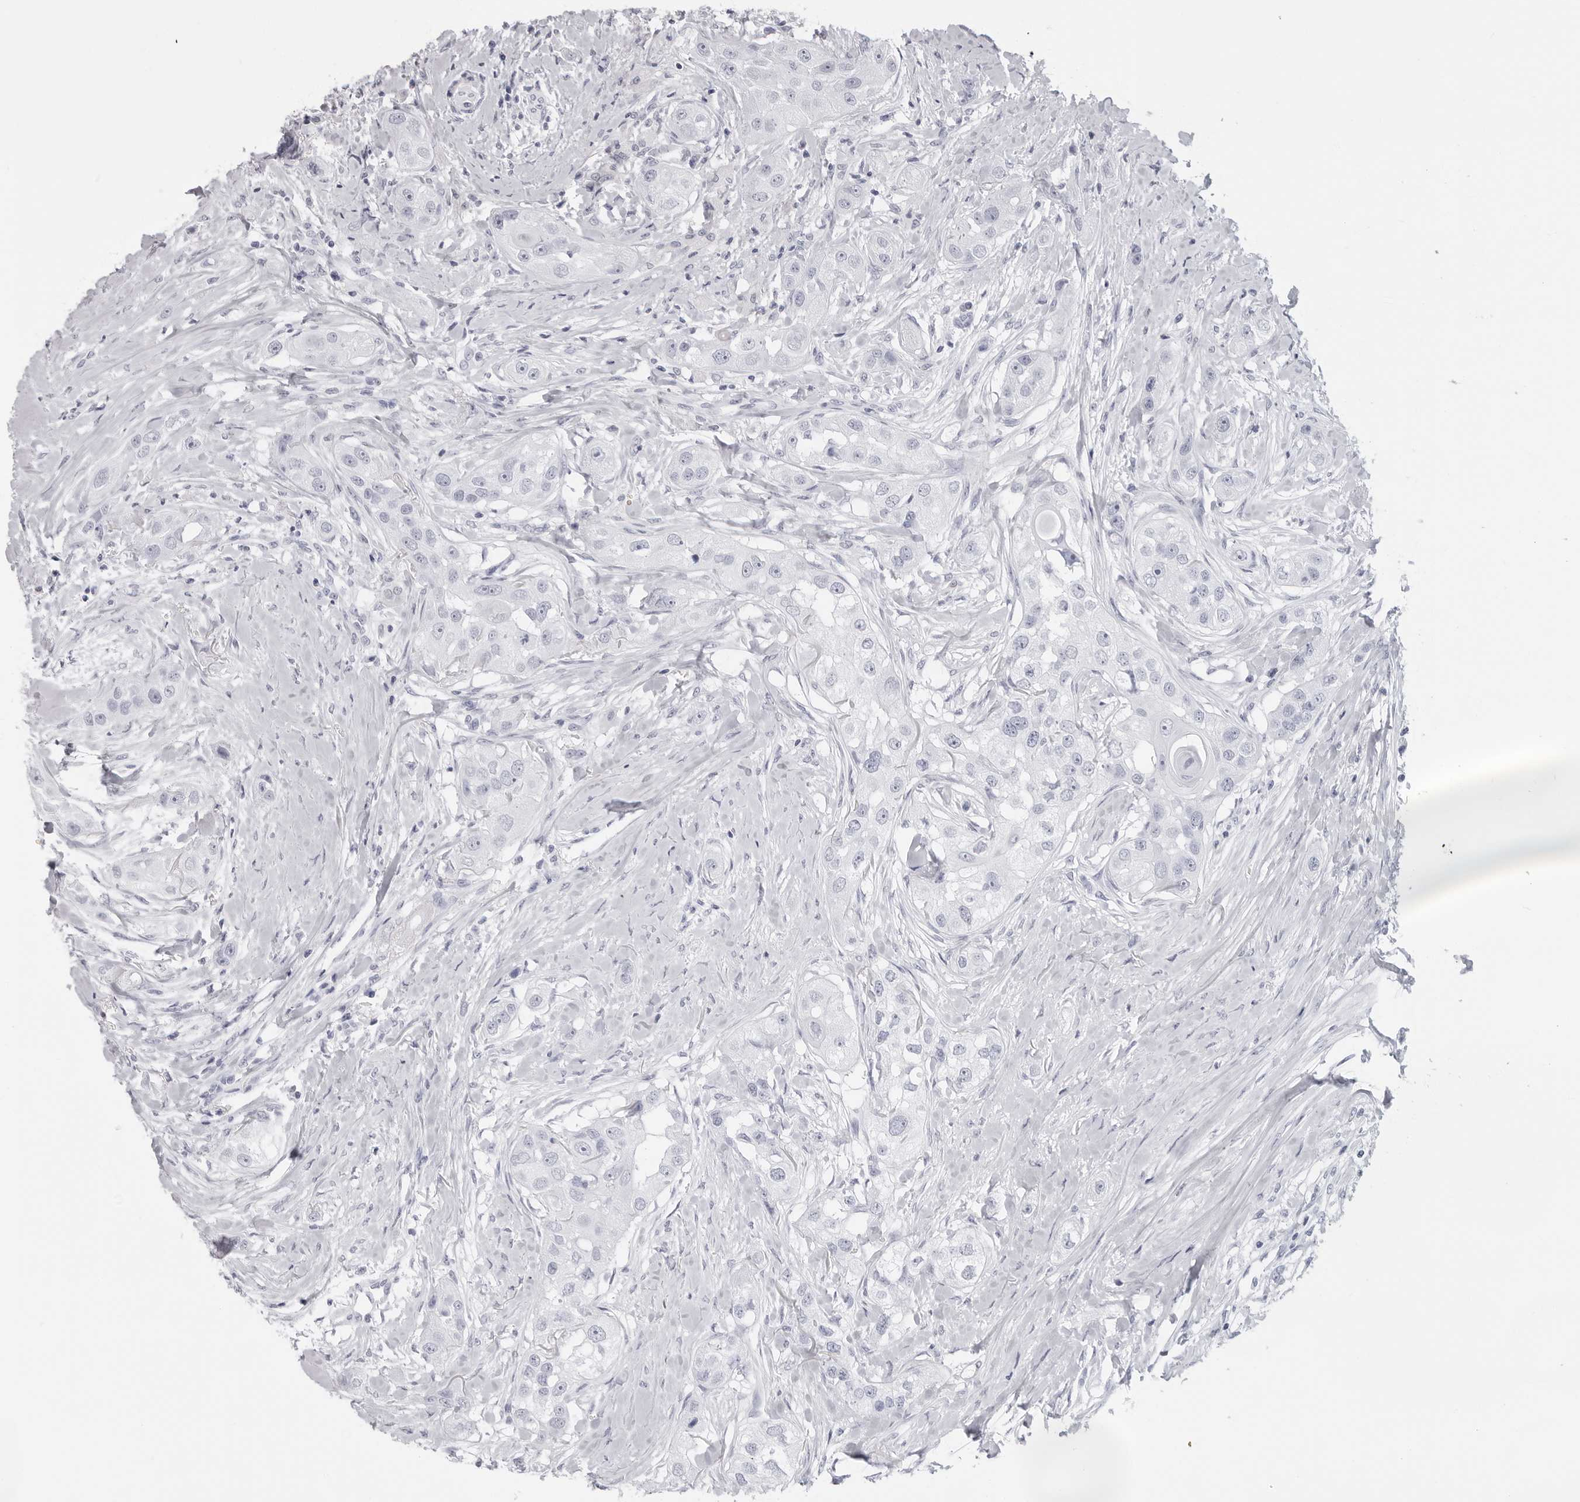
{"staining": {"intensity": "negative", "quantity": "none", "location": "none"}, "tissue": "head and neck cancer", "cell_type": "Tumor cells", "image_type": "cancer", "snomed": [{"axis": "morphology", "description": "Normal tissue, NOS"}, {"axis": "morphology", "description": "Squamous cell carcinoma, NOS"}, {"axis": "topography", "description": "Skeletal muscle"}, {"axis": "topography", "description": "Head-Neck"}], "caption": "Protein analysis of head and neck cancer (squamous cell carcinoma) displays no significant positivity in tumor cells.", "gene": "SRGAP2", "patient": {"sex": "male", "age": 51}}